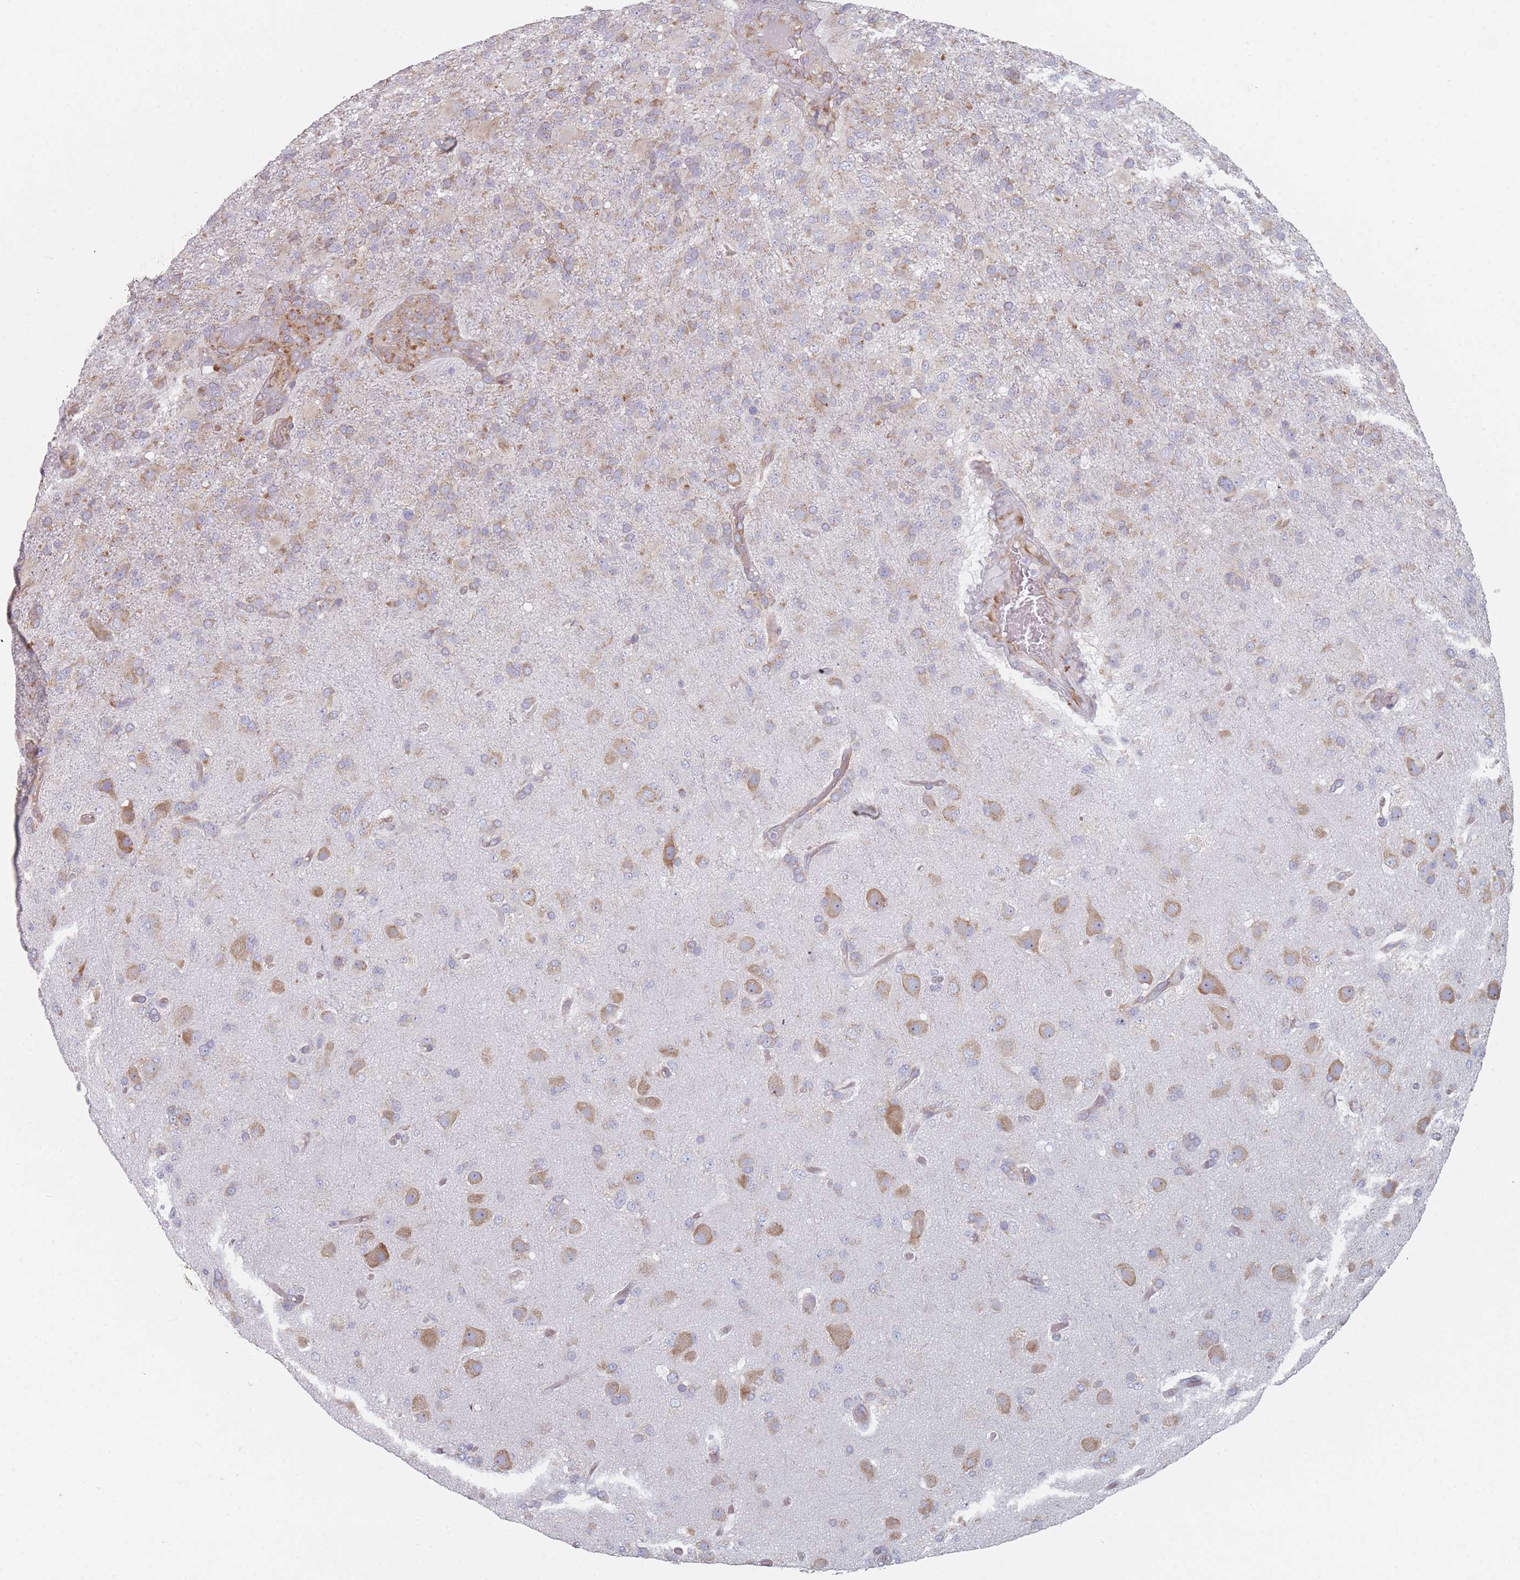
{"staining": {"intensity": "weak", "quantity": "<25%", "location": "cytoplasmic/membranous"}, "tissue": "glioma", "cell_type": "Tumor cells", "image_type": "cancer", "snomed": [{"axis": "morphology", "description": "Glioma, malignant, High grade"}, {"axis": "topography", "description": "Brain"}], "caption": "There is no significant expression in tumor cells of malignant glioma (high-grade). (DAB immunohistochemistry (IHC), high magnification).", "gene": "CACNG5", "patient": {"sex": "female", "age": 74}}